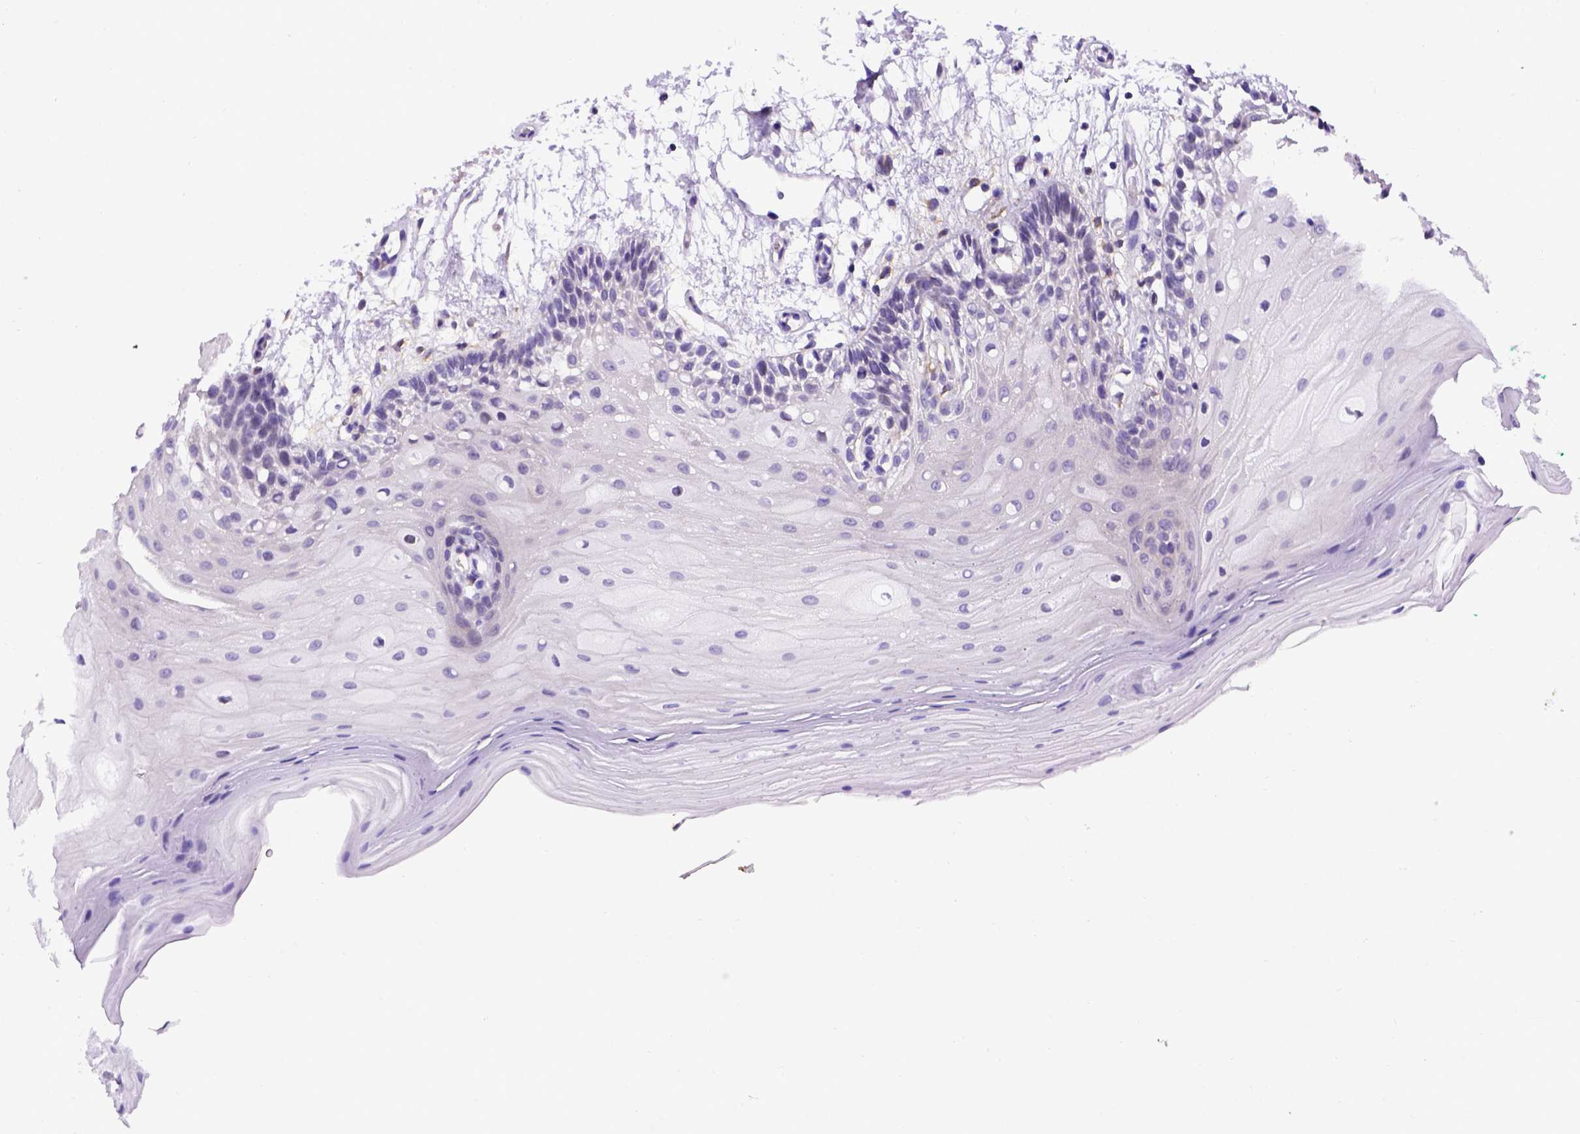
{"staining": {"intensity": "negative", "quantity": "none", "location": "none"}, "tissue": "oral mucosa", "cell_type": "Squamous epithelial cells", "image_type": "normal", "snomed": [{"axis": "morphology", "description": "Normal tissue, NOS"}, {"axis": "morphology", "description": "Squamous cell carcinoma, NOS"}, {"axis": "topography", "description": "Oral tissue"}, {"axis": "topography", "description": "Tounge, NOS"}, {"axis": "topography", "description": "Head-Neck"}], "caption": "Protein analysis of unremarkable oral mucosa shows no significant staining in squamous epithelial cells. (DAB (3,3'-diaminobenzidine) immunohistochemistry, high magnification).", "gene": "ADAM12", "patient": {"sex": "male", "age": 62}}